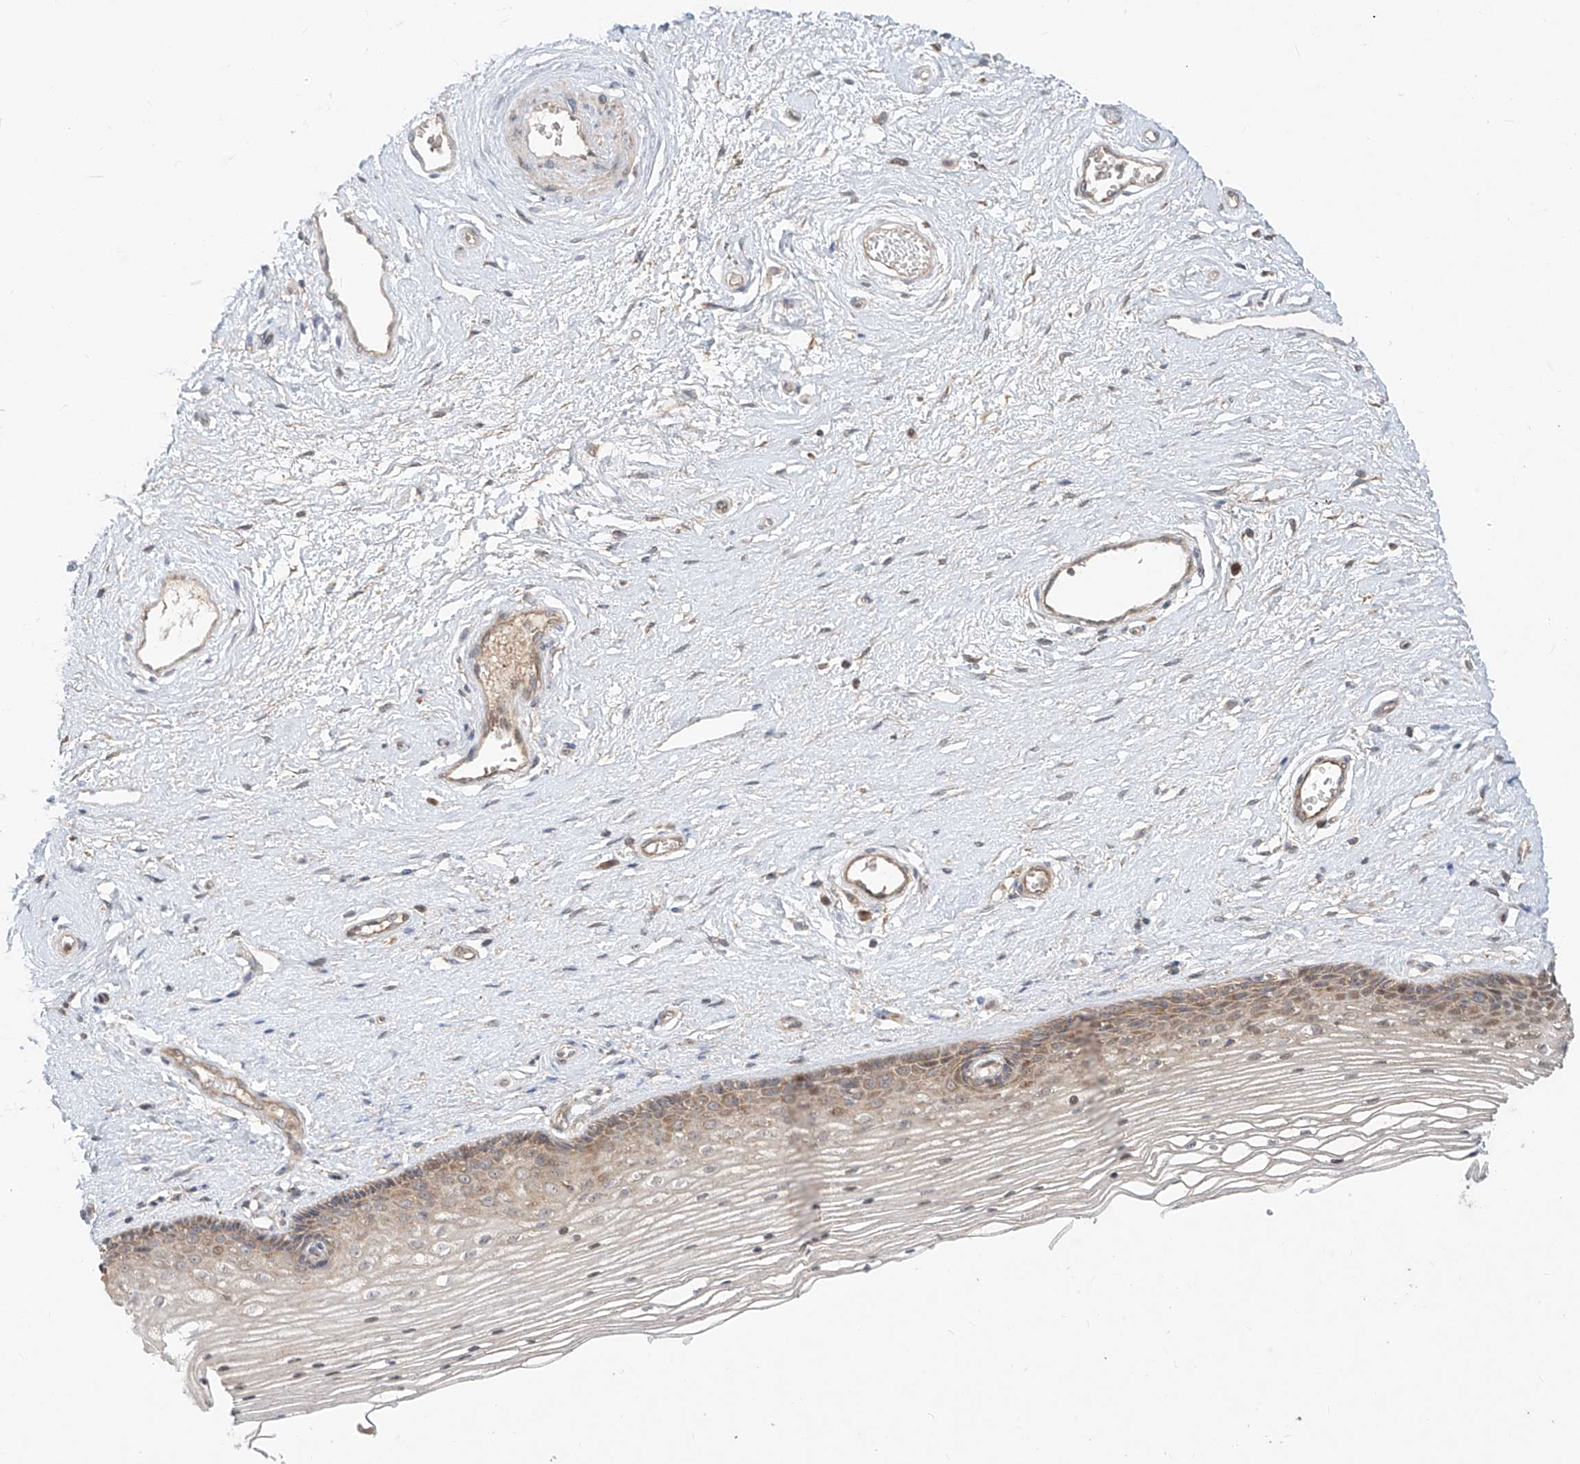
{"staining": {"intensity": "moderate", "quantity": "<25%", "location": "cytoplasmic/membranous,nuclear"}, "tissue": "vagina", "cell_type": "Squamous epithelial cells", "image_type": "normal", "snomed": [{"axis": "morphology", "description": "Normal tissue, NOS"}, {"axis": "topography", "description": "Vagina"}], "caption": "Approximately <25% of squamous epithelial cells in benign vagina demonstrate moderate cytoplasmic/membranous,nuclear protein expression as visualized by brown immunohistochemical staining.", "gene": "TMEM61", "patient": {"sex": "female", "age": 46}}